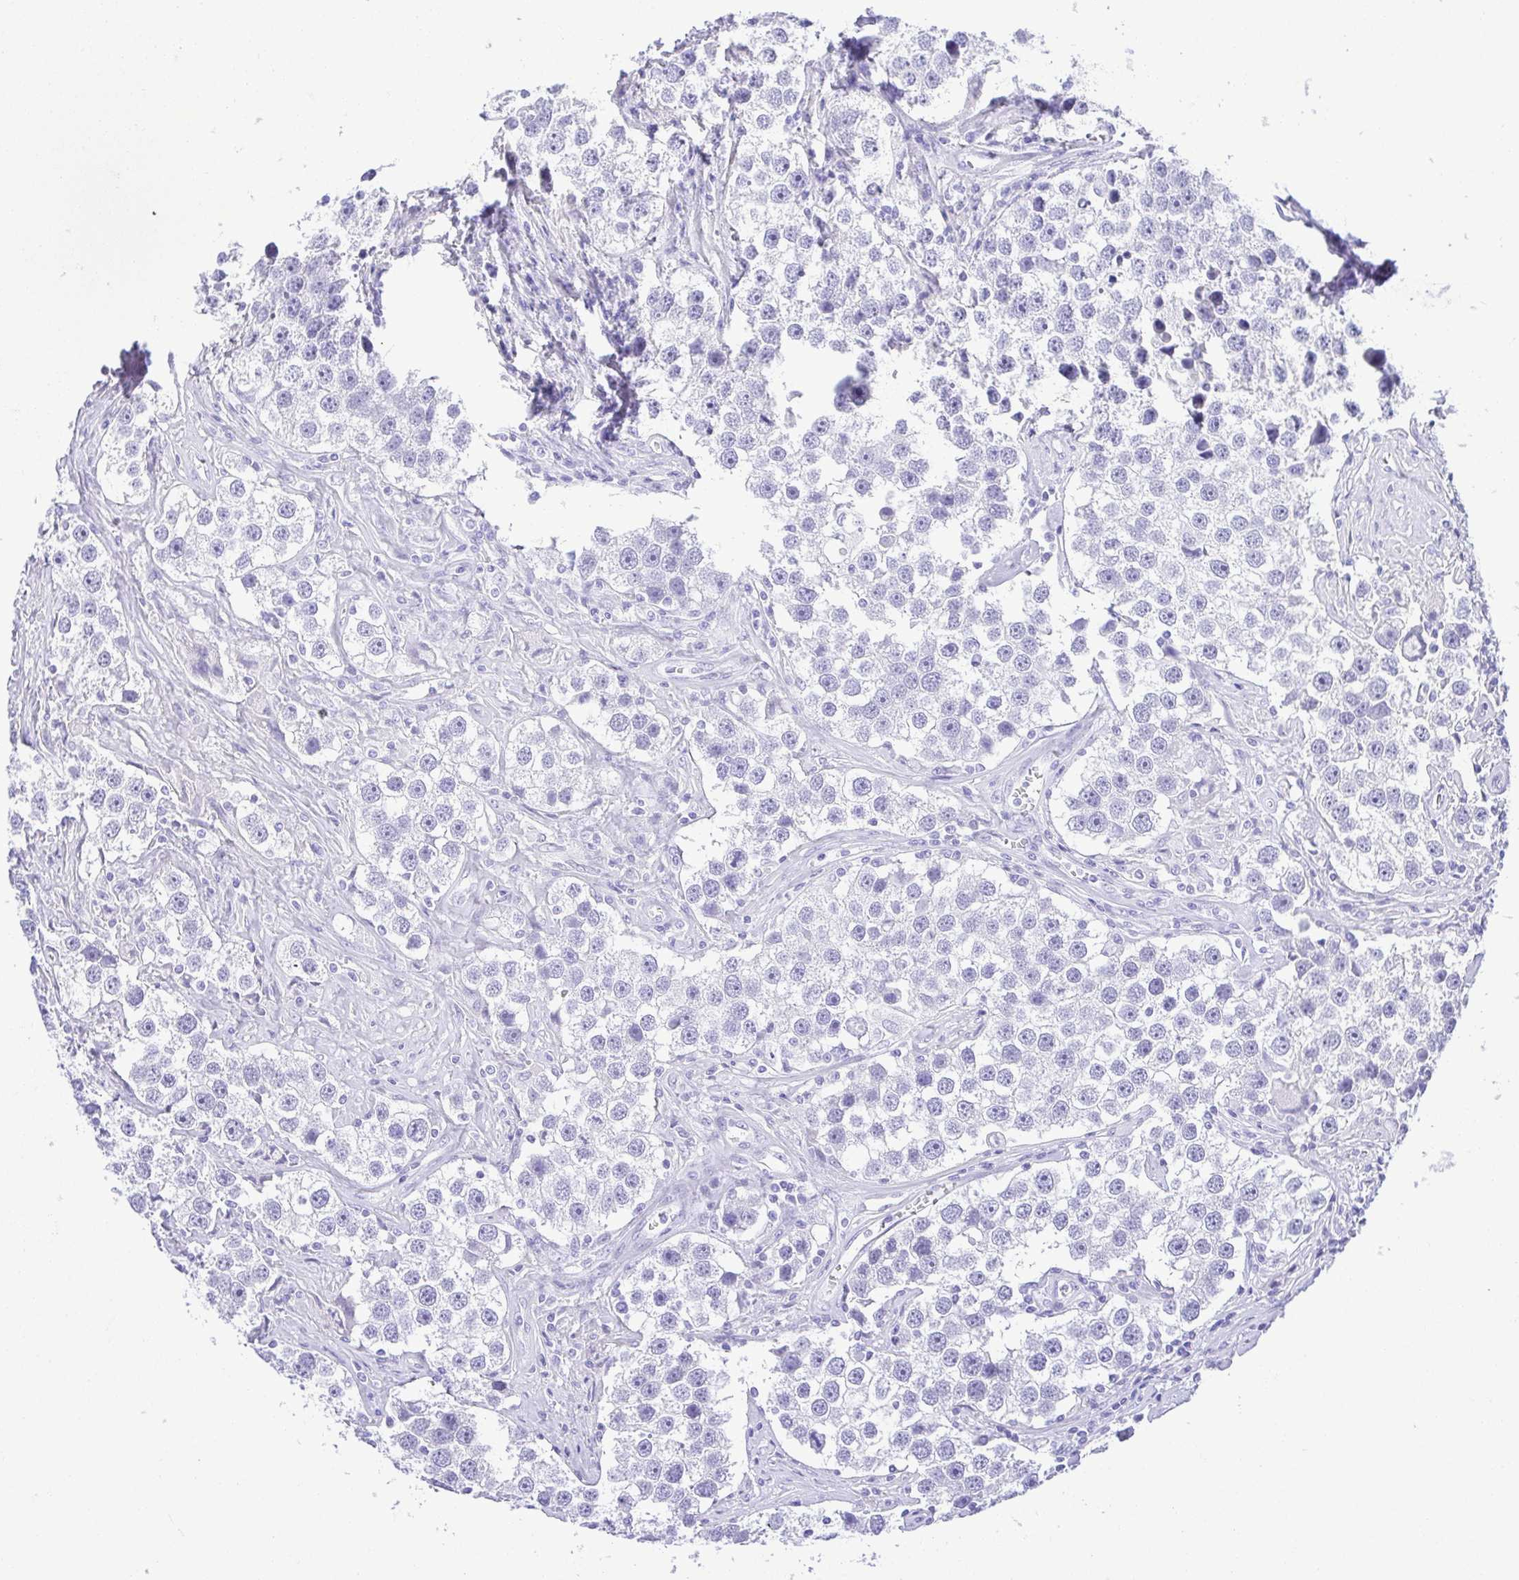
{"staining": {"intensity": "negative", "quantity": "none", "location": "none"}, "tissue": "testis cancer", "cell_type": "Tumor cells", "image_type": "cancer", "snomed": [{"axis": "morphology", "description": "Seminoma, NOS"}, {"axis": "topography", "description": "Testis"}], "caption": "Image shows no protein staining in tumor cells of seminoma (testis) tissue.", "gene": "CDSN", "patient": {"sex": "male", "age": 49}}